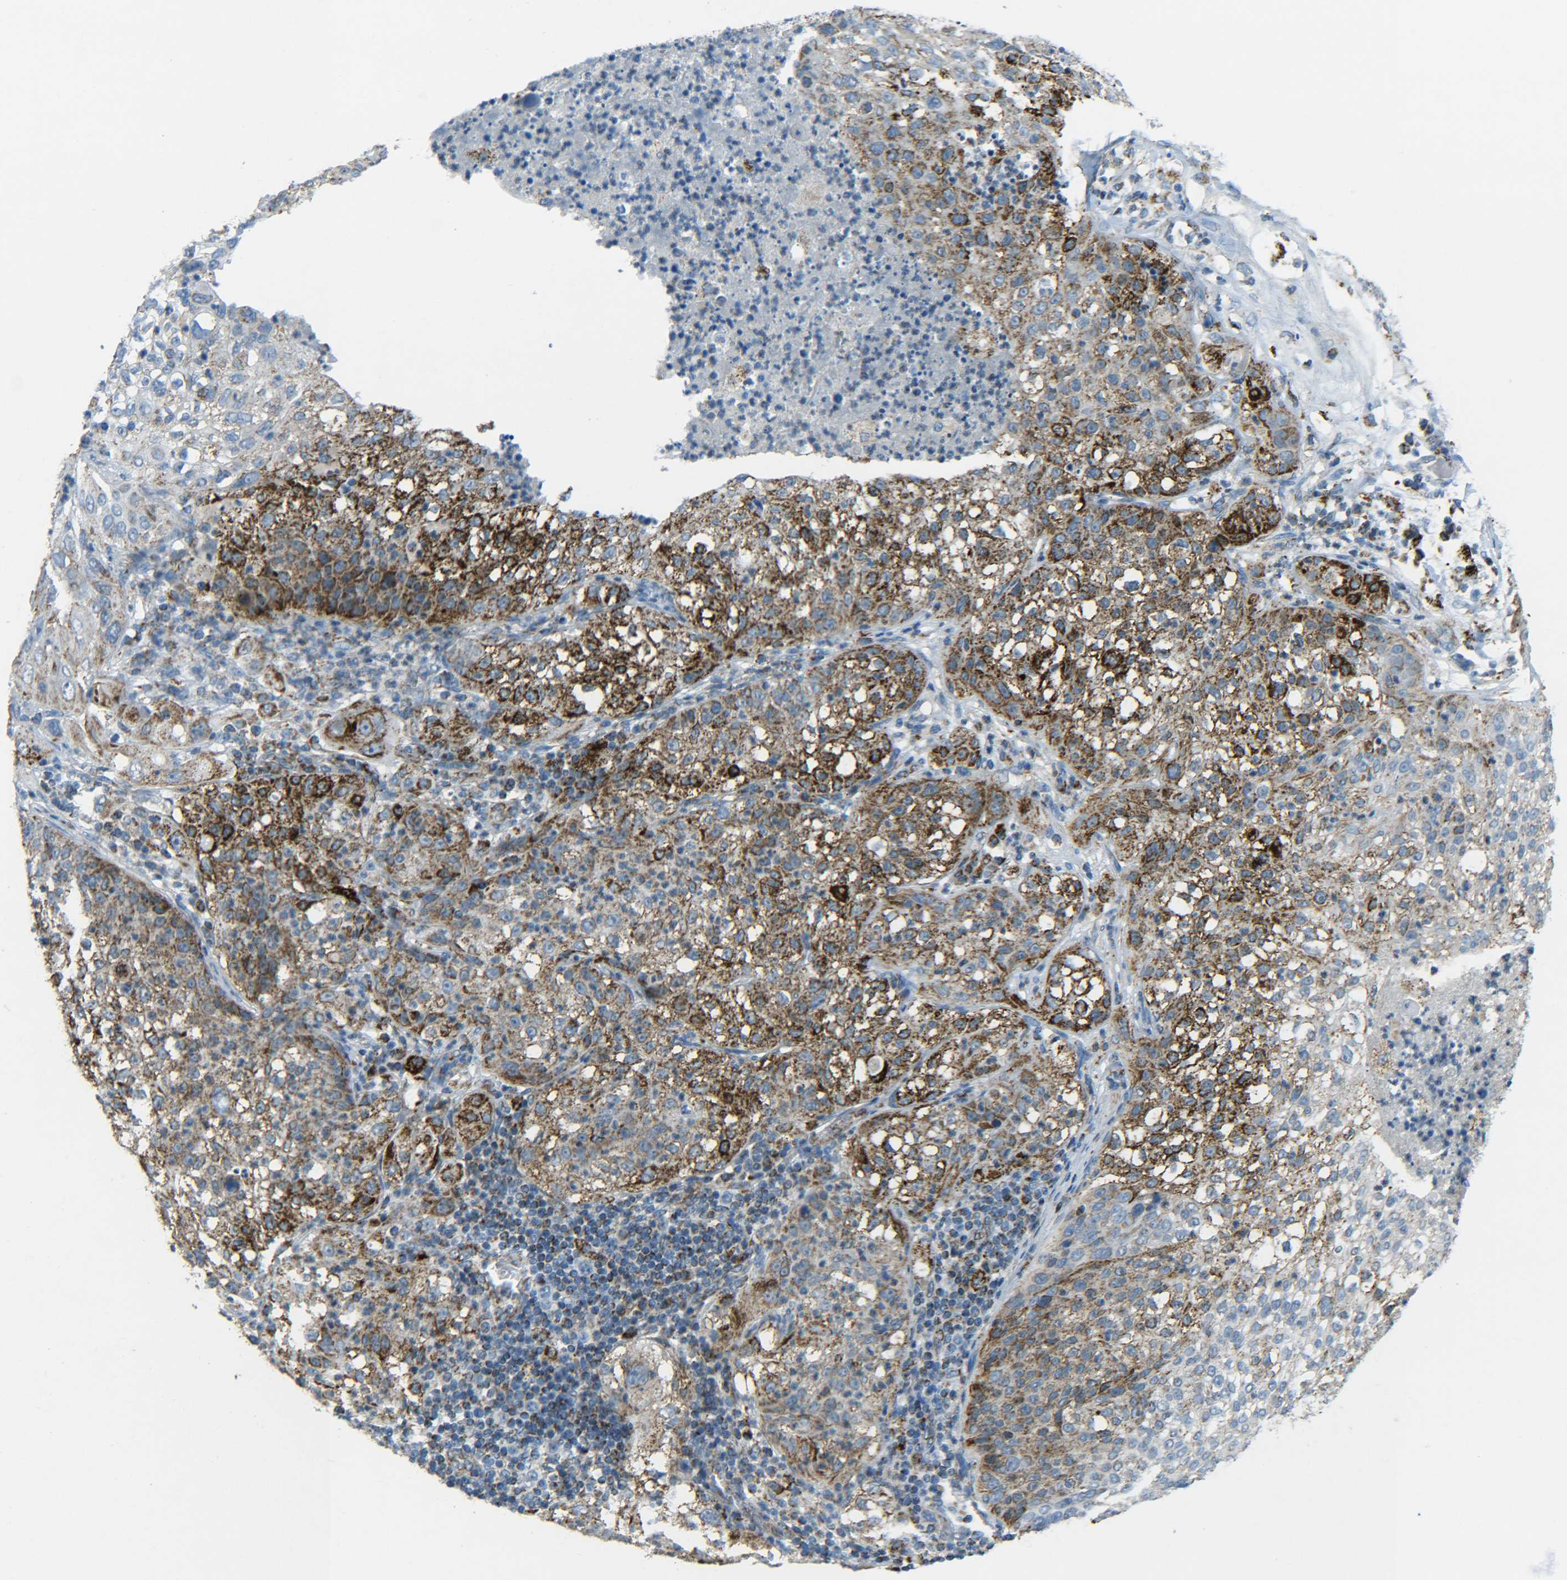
{"staining": {"intensity": "moderate", "quantity": ">75%", "location": "cytoplasmic/membranous"}, "tissue": "lung cancer", "cell_type": "Tumor cells", "image_type": "cancer", "snomed": [{"axis": "morphology", "description": "Inflammation, NOS"}, {"axis": "morphology", "description": "Squamous cell carcinoma, NOS"}, {"axis": "topography", "description": "Lymph node"}, {"axis": "topography", "description": "Soft tissue"}, {"axis": "topography", "description": "Lung"}], "caption": "DAB (3,3'-diaminobenzidine) immunohistochemical staining of human lung cancer (squamous cell carcinoma) shows moderate cytoplasmic/membranous protein positivity in approximately >75% of tumor cells.", "gene": "CYB5R1", "patient": {"sex": "male", "age": 66}}